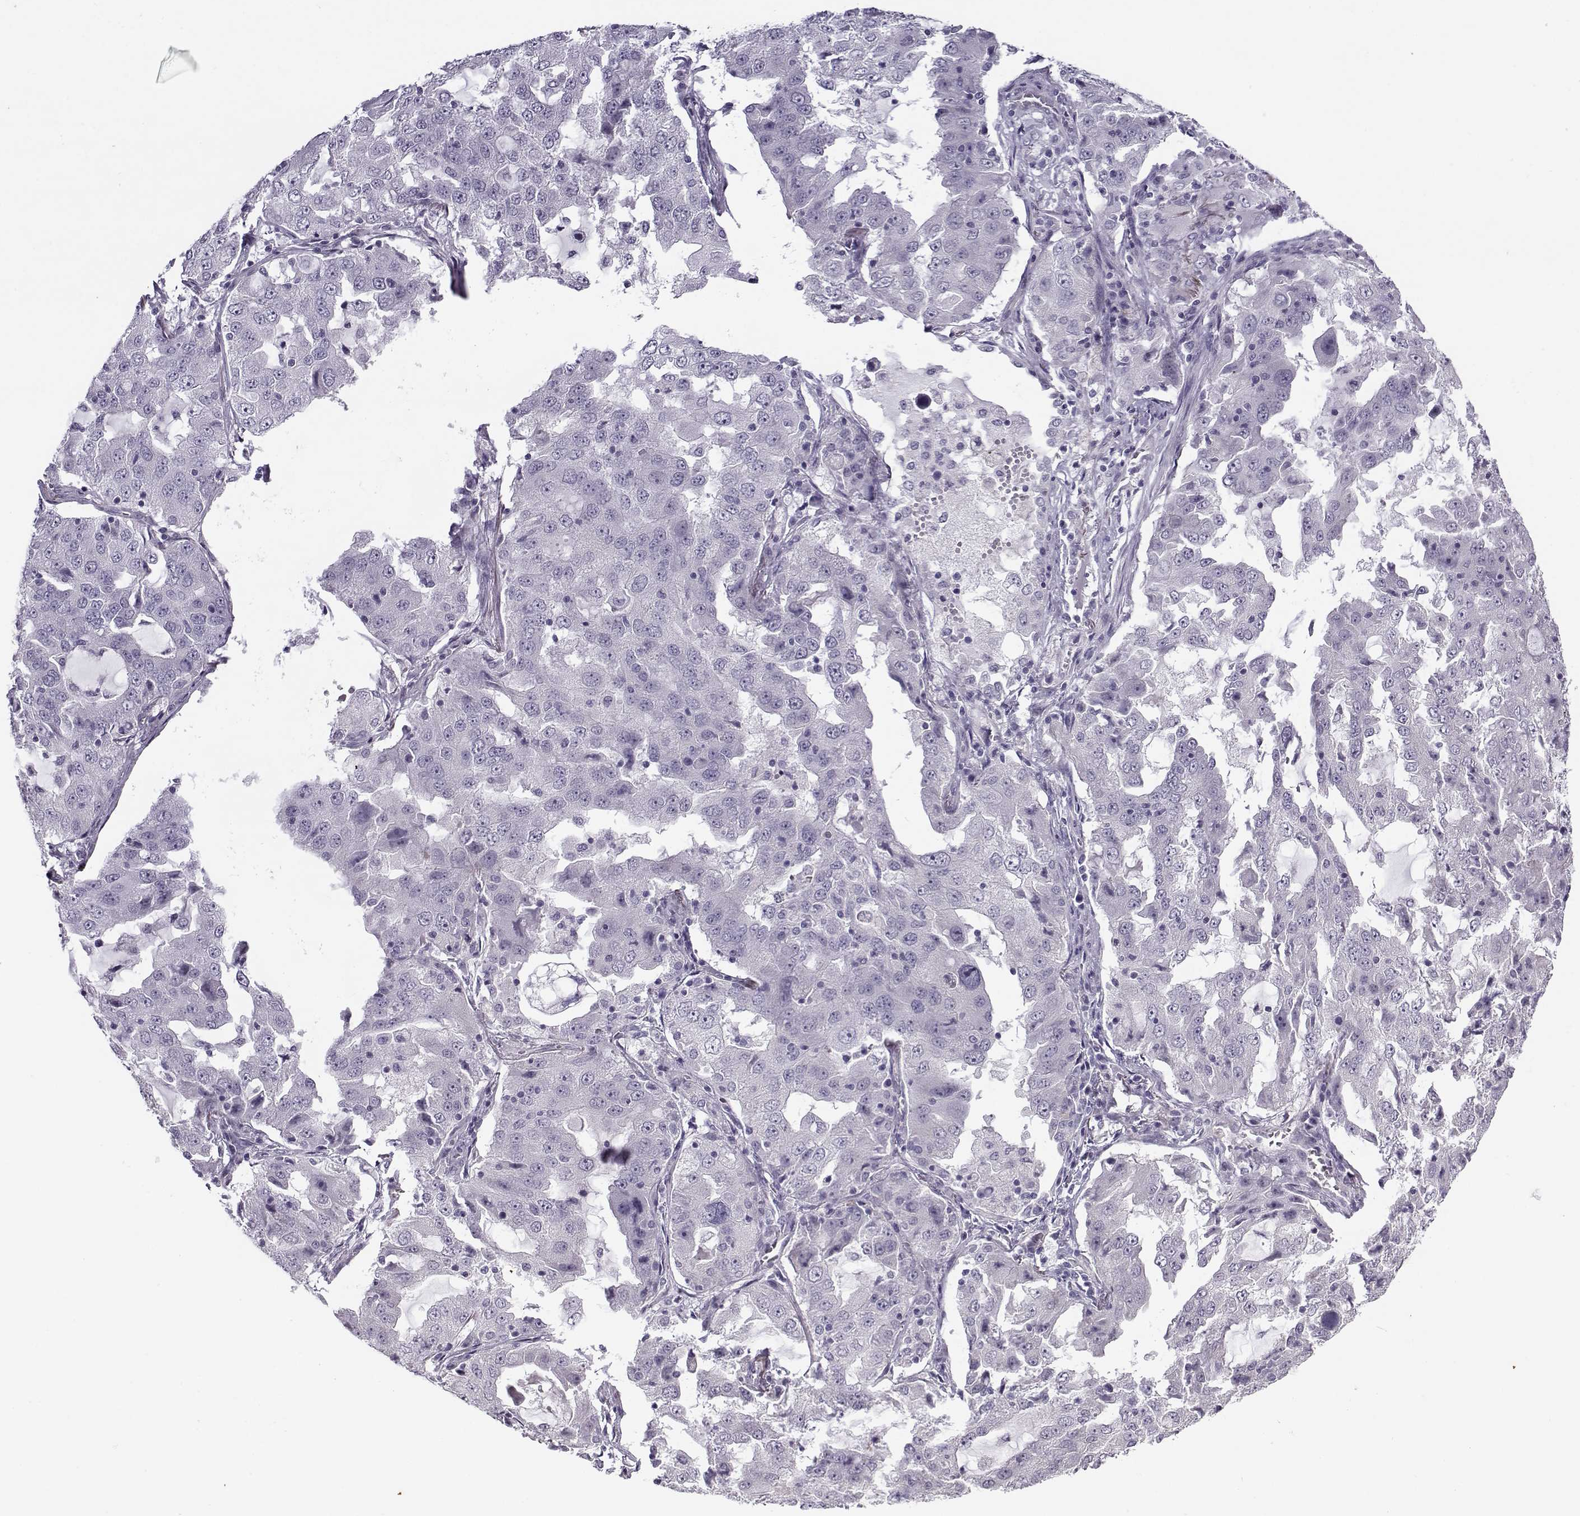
{"staining": {"intensity": "negative", "quantity": "none", "location": "none"}, "tissue": "lung cancer", "cell_type": "Tumor cells", "image_type": "cancer", "snomed": [{"axis": "morphology", "description": "Adenocarcinoma, NOS"}, {"axis": "topography", "description": "Lung"}], "caption": "Lung cancer was stained to show a protein in brown. There is no significant expression in tumor cells.", "gene": "TEX55", "patient": {"sex": "female", "age": 61}}